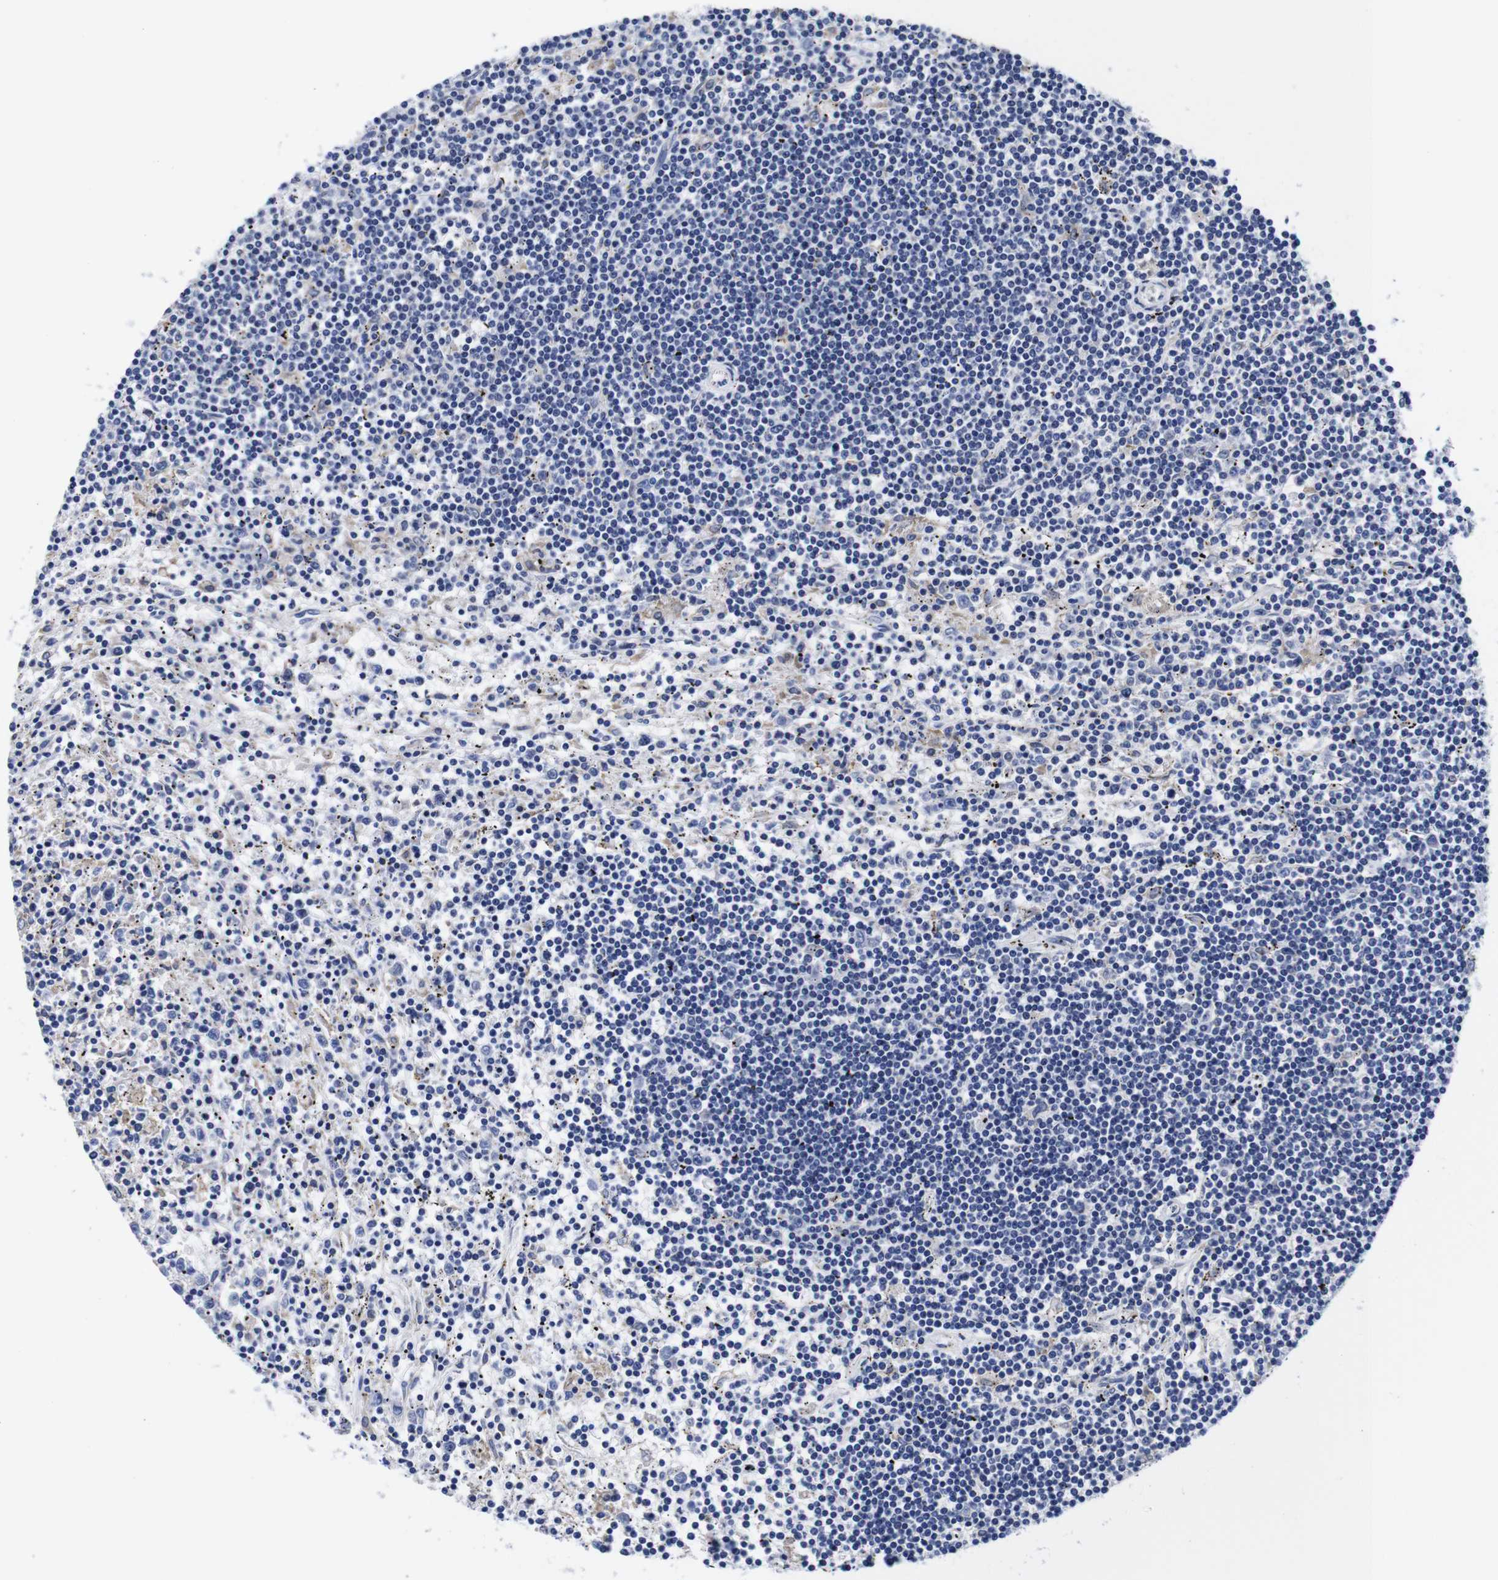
{"staining": {"intensity": "weak", "quantity": "<25%", "location": "cytoplasmic/membranous"}, "tissue": "lymphoma", "cell_type": "Tumor cells", "image_type": "cancer", "snomed": [{"axis": "morphology", "description": "Malignant lymphoma, non-Hodgkin's type, Low grade"}, {"axis": "topography", "description": "Spleen"}], "caption": "Tumor cells show no significant expression in lymphoma.", "gene": "CLEC4G", "patient": {"sex": "male", "age": 76}}